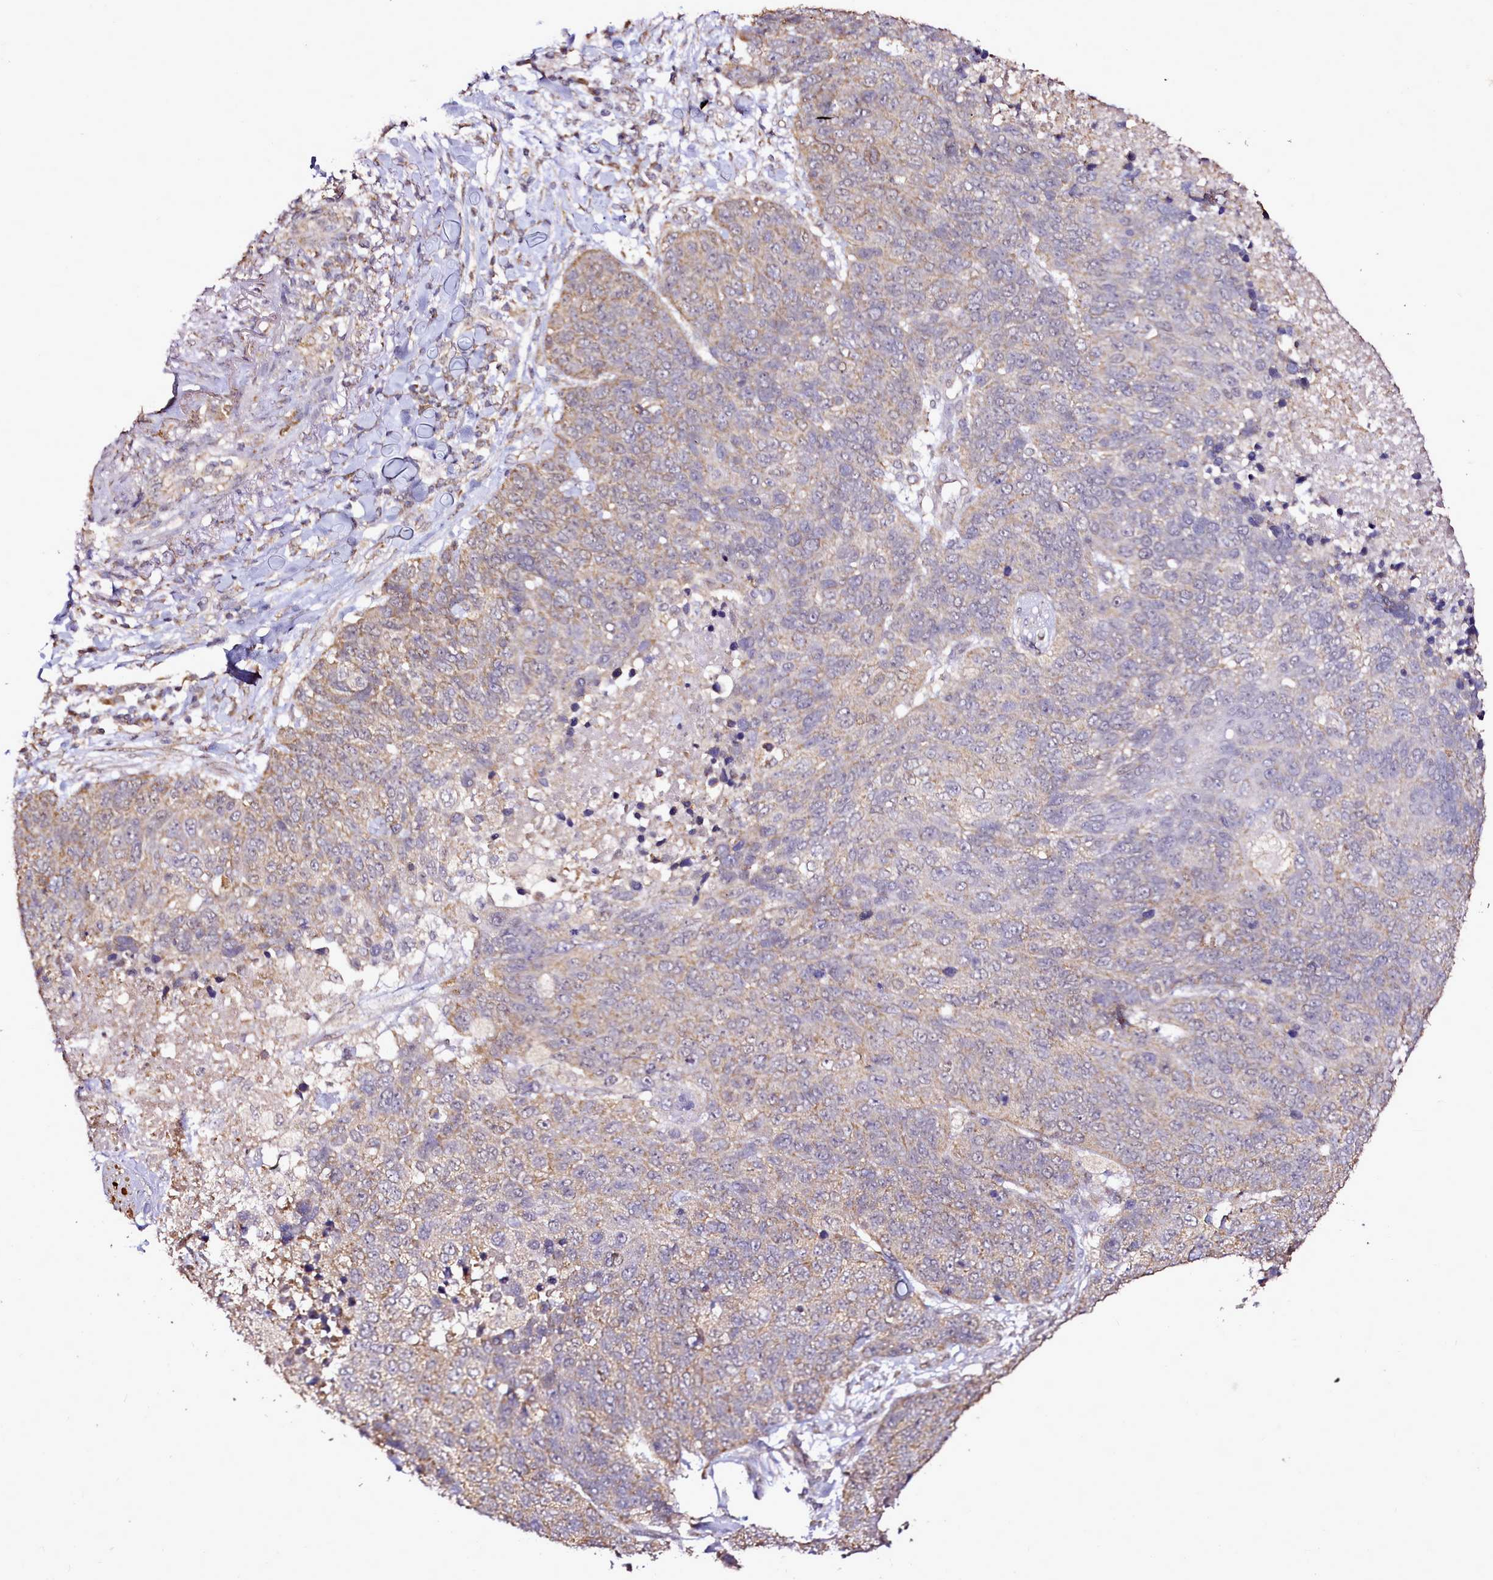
{"staining": {"intensity": "weak", "quantity": "25%-75%", "location": "cytoplasmic/membranous"}, "tissue": "lung cancer", "cell_type": "Tumor cells", "image_type": "cancer", "snomed": [{"axis": "morphology", "description": "Normal tissue, NOS"}, {"axis": "morphology", "description": "Squamous cell carcinoma, NOS"}, {"axis": "topography", "description": "Lymph node"}, {"axis": "topography", "description": "Lung"}], "caption": "High-magnification brightfield microscopy of squamous cell carcinoma (lung) stained with DAB (brown) and counterstained with hematoxylin (blue). tumor cells exhibit weak cytoplasmic/membranous staining is seen in approximately25%-75% of cells.", "gene": "EDIL3", "patient": {"sex": "male", "age": 66}}